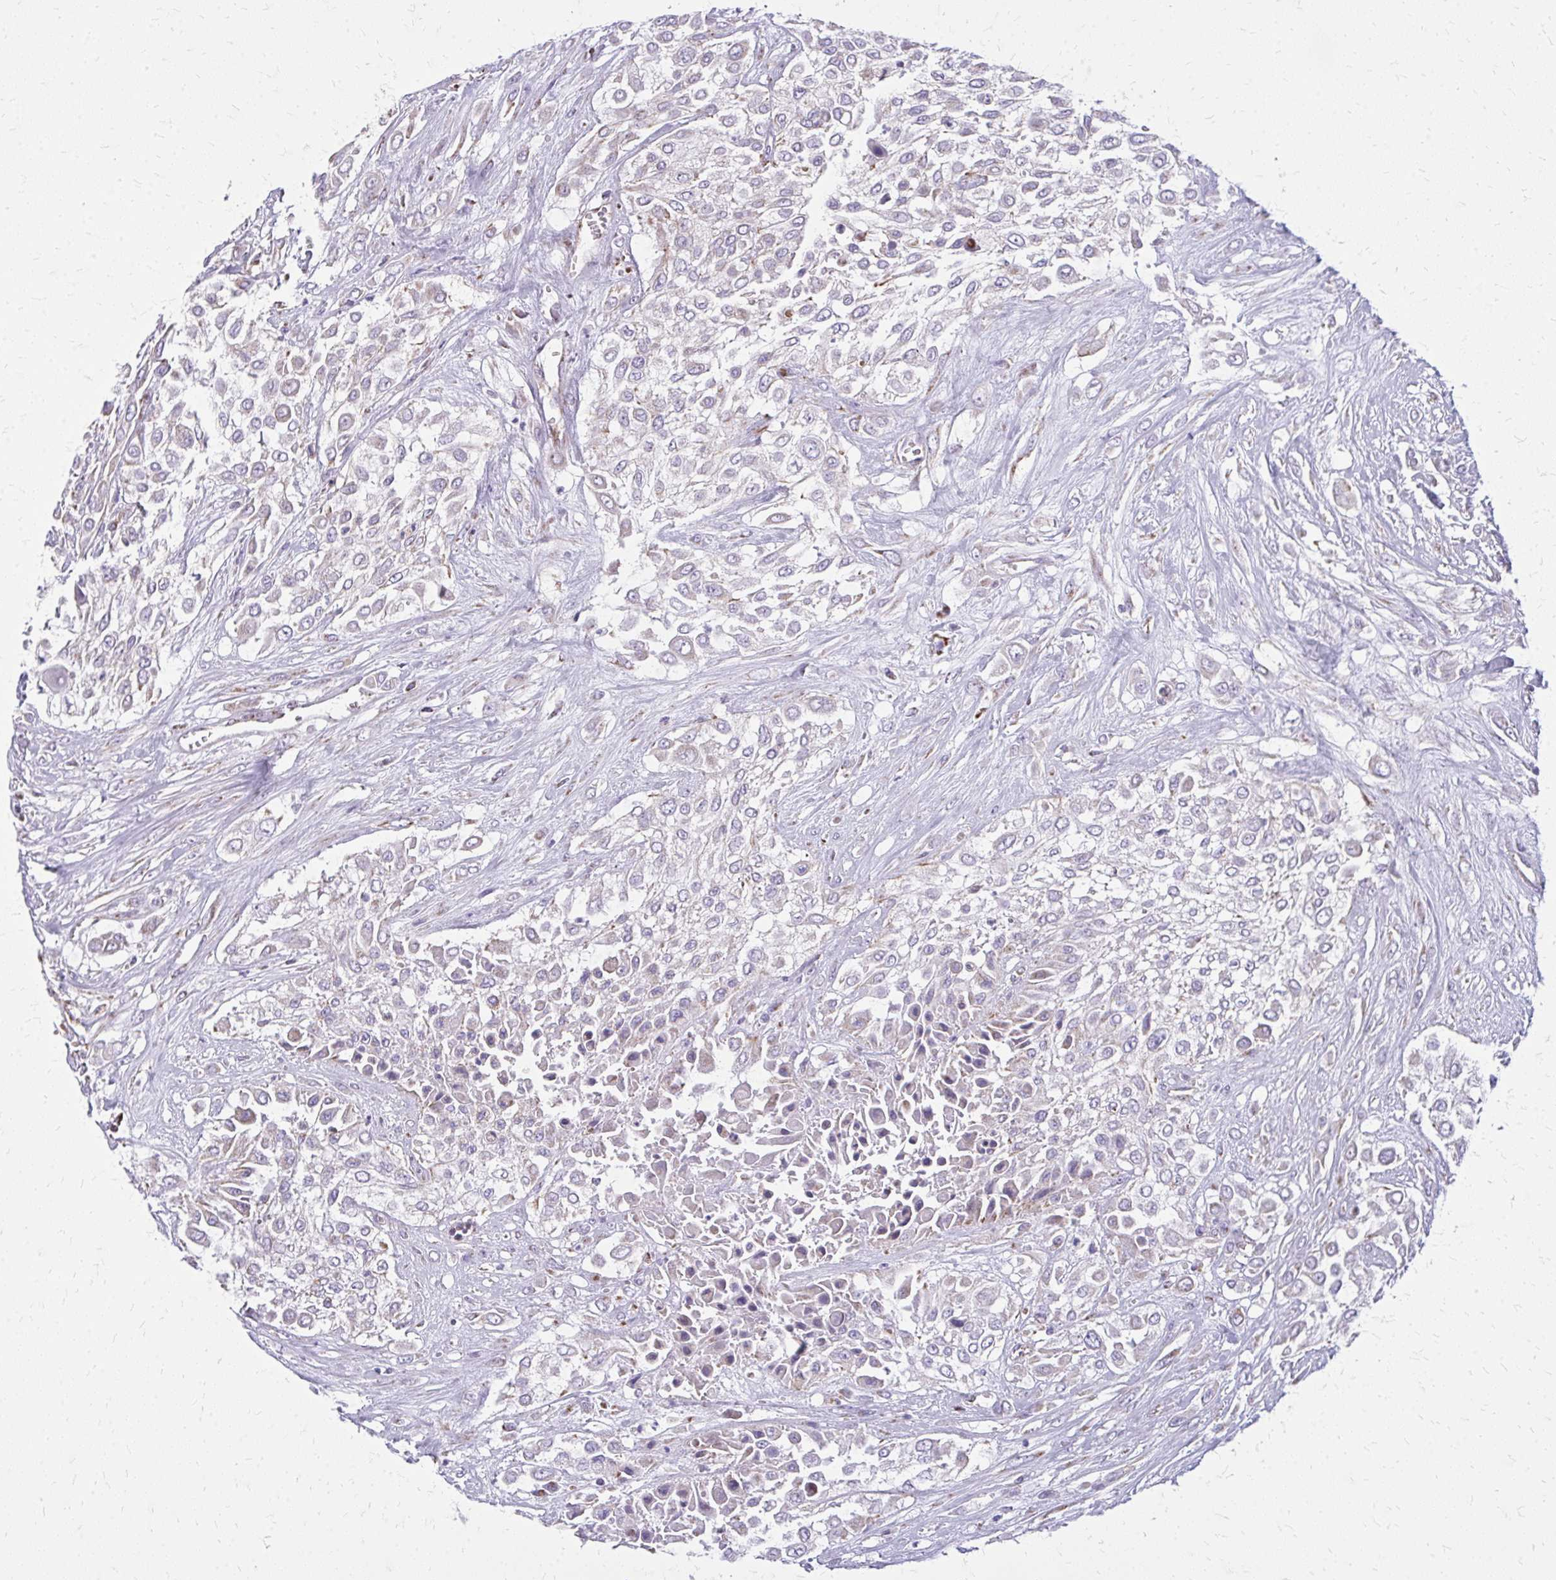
{"staining": {"intensity": "negative", "quantity": "none", "location": "none"}, "tissue": "urothelial cancer", "cell_type": "Tumor cells", "image_type": "cancer", "snomed": [{"axis": "morphology", "description": "Urothelial carcinoma, High grade"}, {"axis": "topography", "description": "Urinary bladder"}], "caption": "High magnification brightfield microscopy of urothelial cancer stained with DAB (3,3'-diaminobenzidine) (brown) and counterstained with hematoxylin (blue): tumor cells show no significant positivity.", "gene": "IFIT1", "patient": {"sex": "male", "age": 57}}